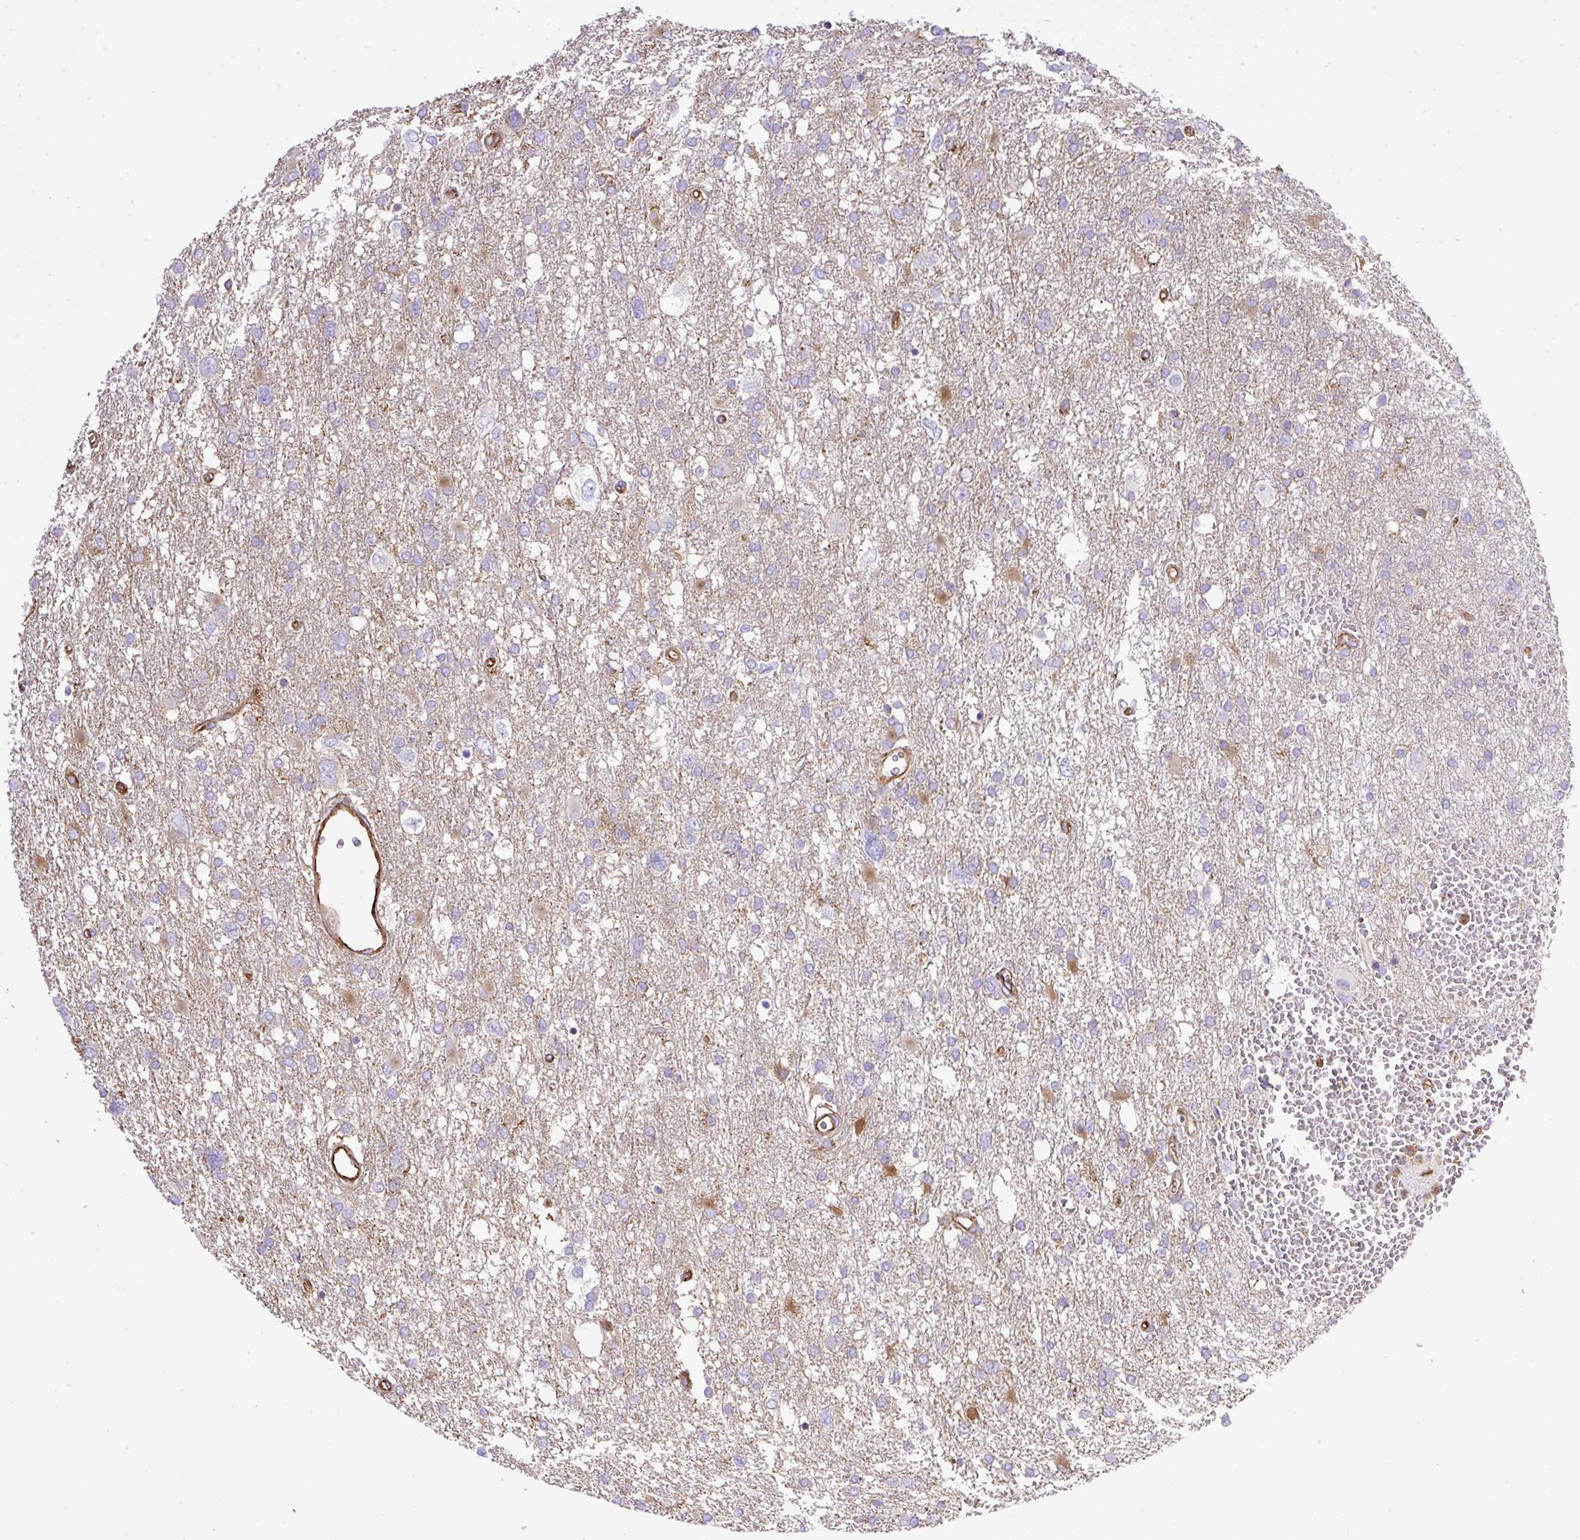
{"staining": {"intensity": "negative", "quantity": "none", "location": "none"}, "tissue": "glioma", "cell_type": "Tumor cells", "image_type": "cancer", "snomed": [{"axis": "morphology", "description": "Glioma, malignant, High grade"}, {"axis": "topography", "description": "Brain"}], "caption": "A high-resolution micrograph shows IHC staining of glioma, which reveals no significant positivity in tumor cells.", "gene": "MAGEB5", "patient": {"sex": "male", "age": 61}}